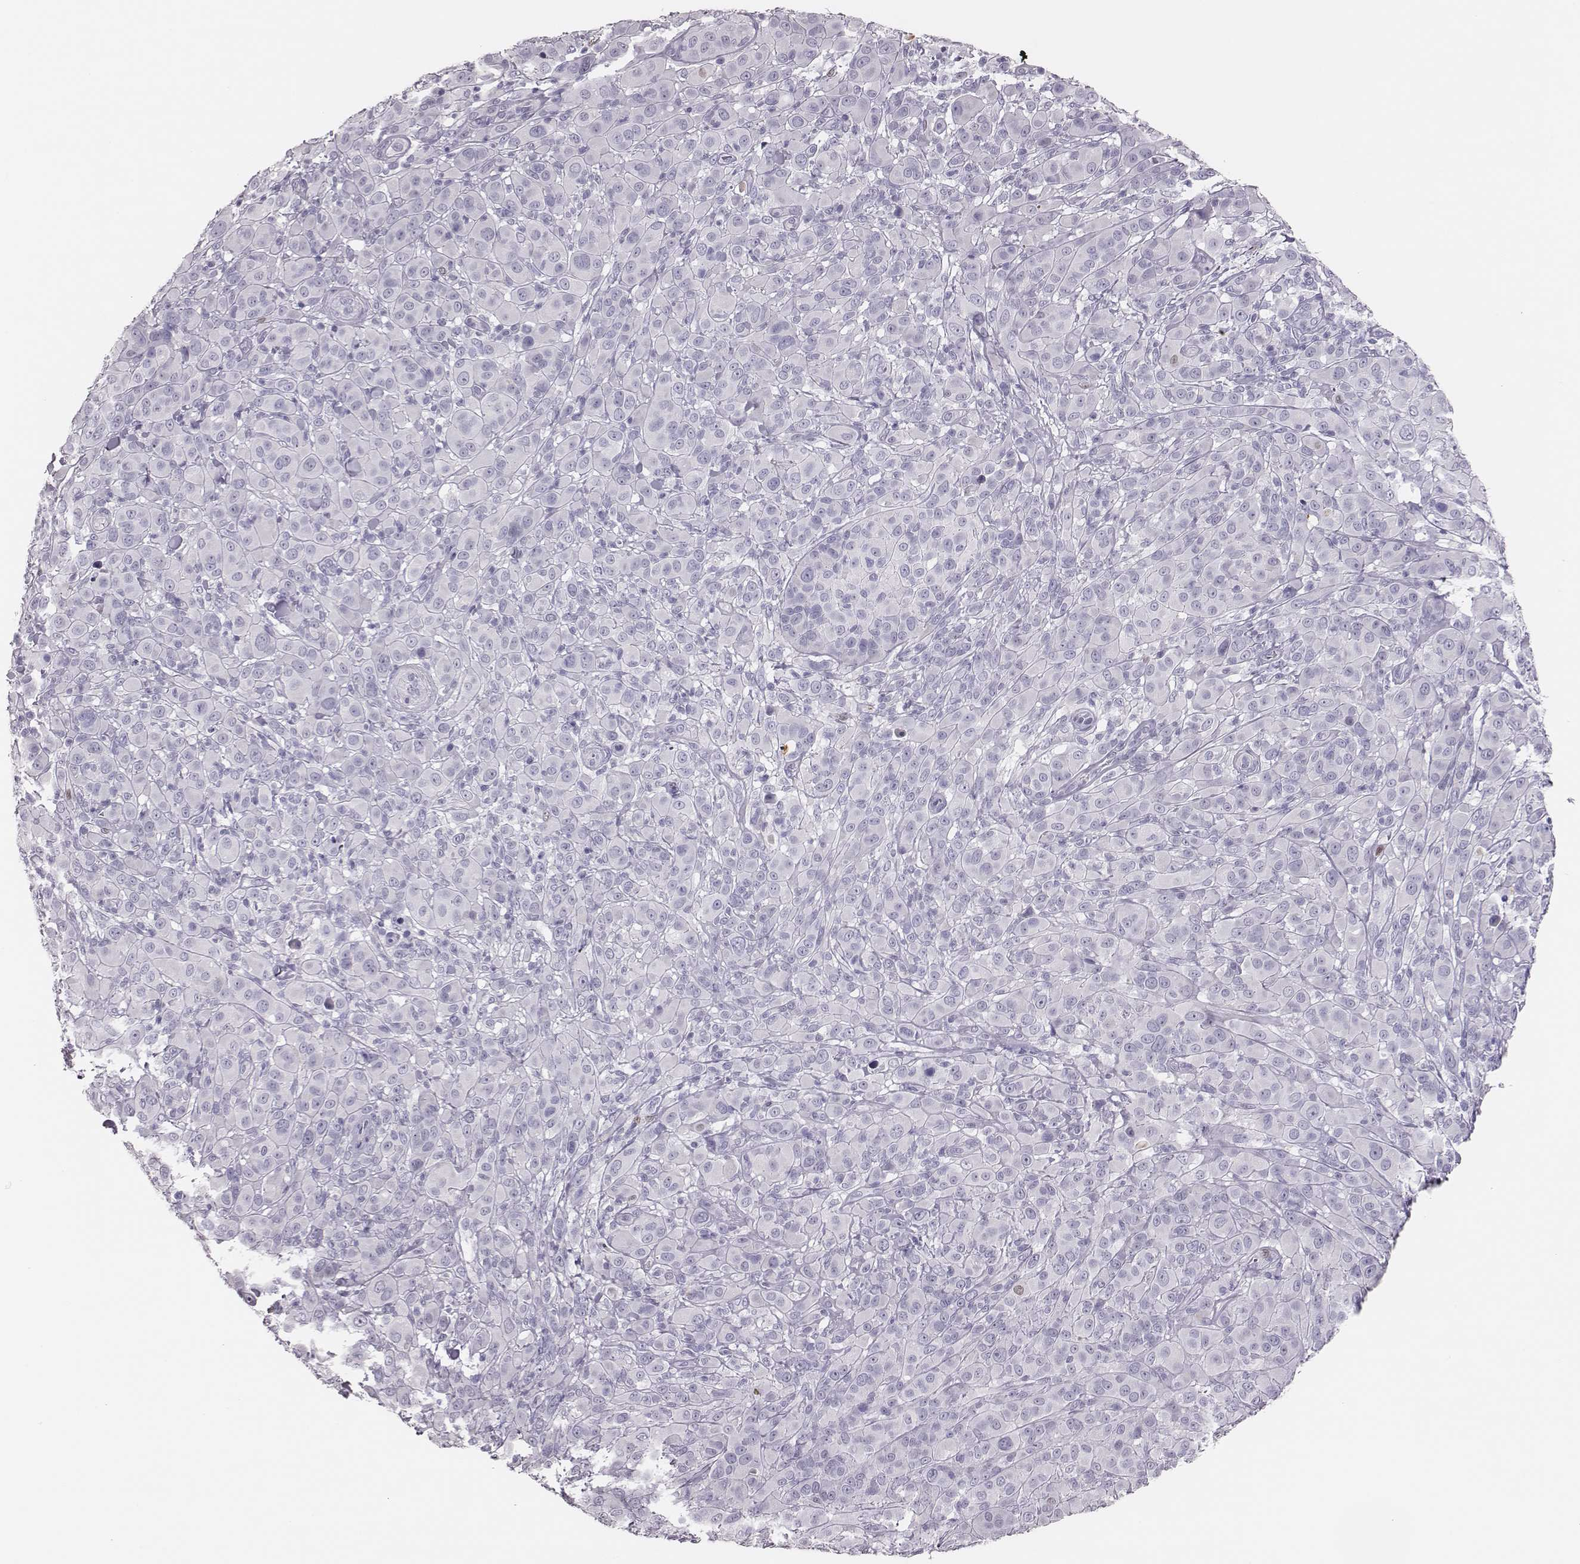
{"staining": {"intensity": "negative", "quantity": "none", "location": "none"}, "tissue": "melanoma", "cell_type": "Tumor cells", "image_type": "cancer", "snomed": [{"axis": "morphology", "description": "Malignant melanoma, NOS"}, {"axis": "topography", "description": "Skin"}], "caption": "The micrograph demonstrates no staining of tumor cells in melanoma. The staining was performed using DAB to visualize the protein expression in brown, while the nuclei were stained in blue with hematoxylin (Magnification: 20x).", "gene": "H1-6", "patient": {"sex": "female", "age": 87}}